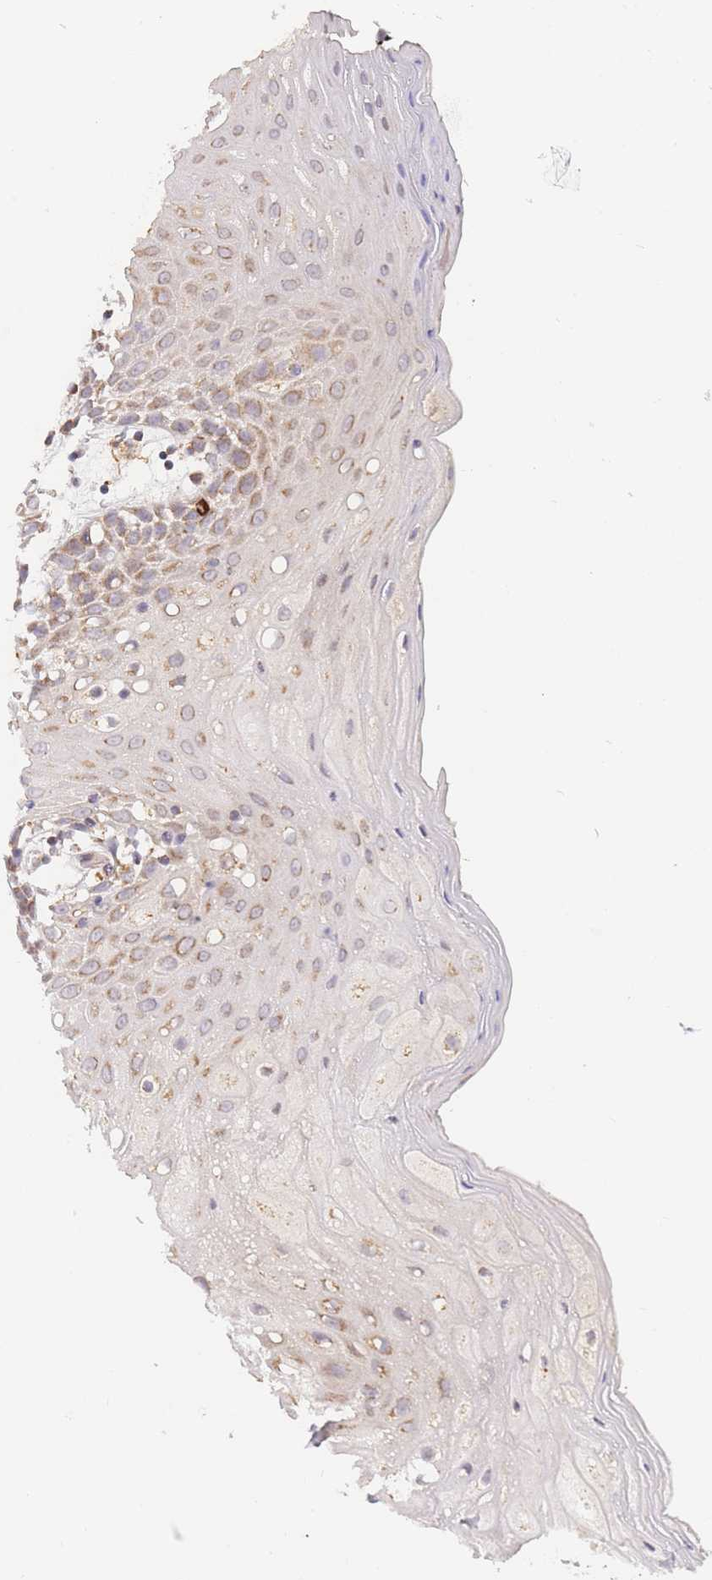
{"staining": {"intensity": "moderate", "quantity": ">75%", "location": "cytoplasmic/membranous"}, "tissue": "oral mucosa", "cell_type": "Squamous epithelial cells", "image_type": "normal", "snomed": [{"axis": "morphology", "description": "Normal tissue, NOS"}, {"axis": "topography", "description": "Oral tissue"}, {"axis": "topography", "description": "Tounge, NOS"}], "caption": "A high-resolution image shows IHC staining of unremarkable oral mucosa, which displays moderate cytoplasmic/membranous expression in approximately >75% of squamous epithelial cells.", "gene": "ADCY9", "patient": {"sex": "female", "age": 59}}